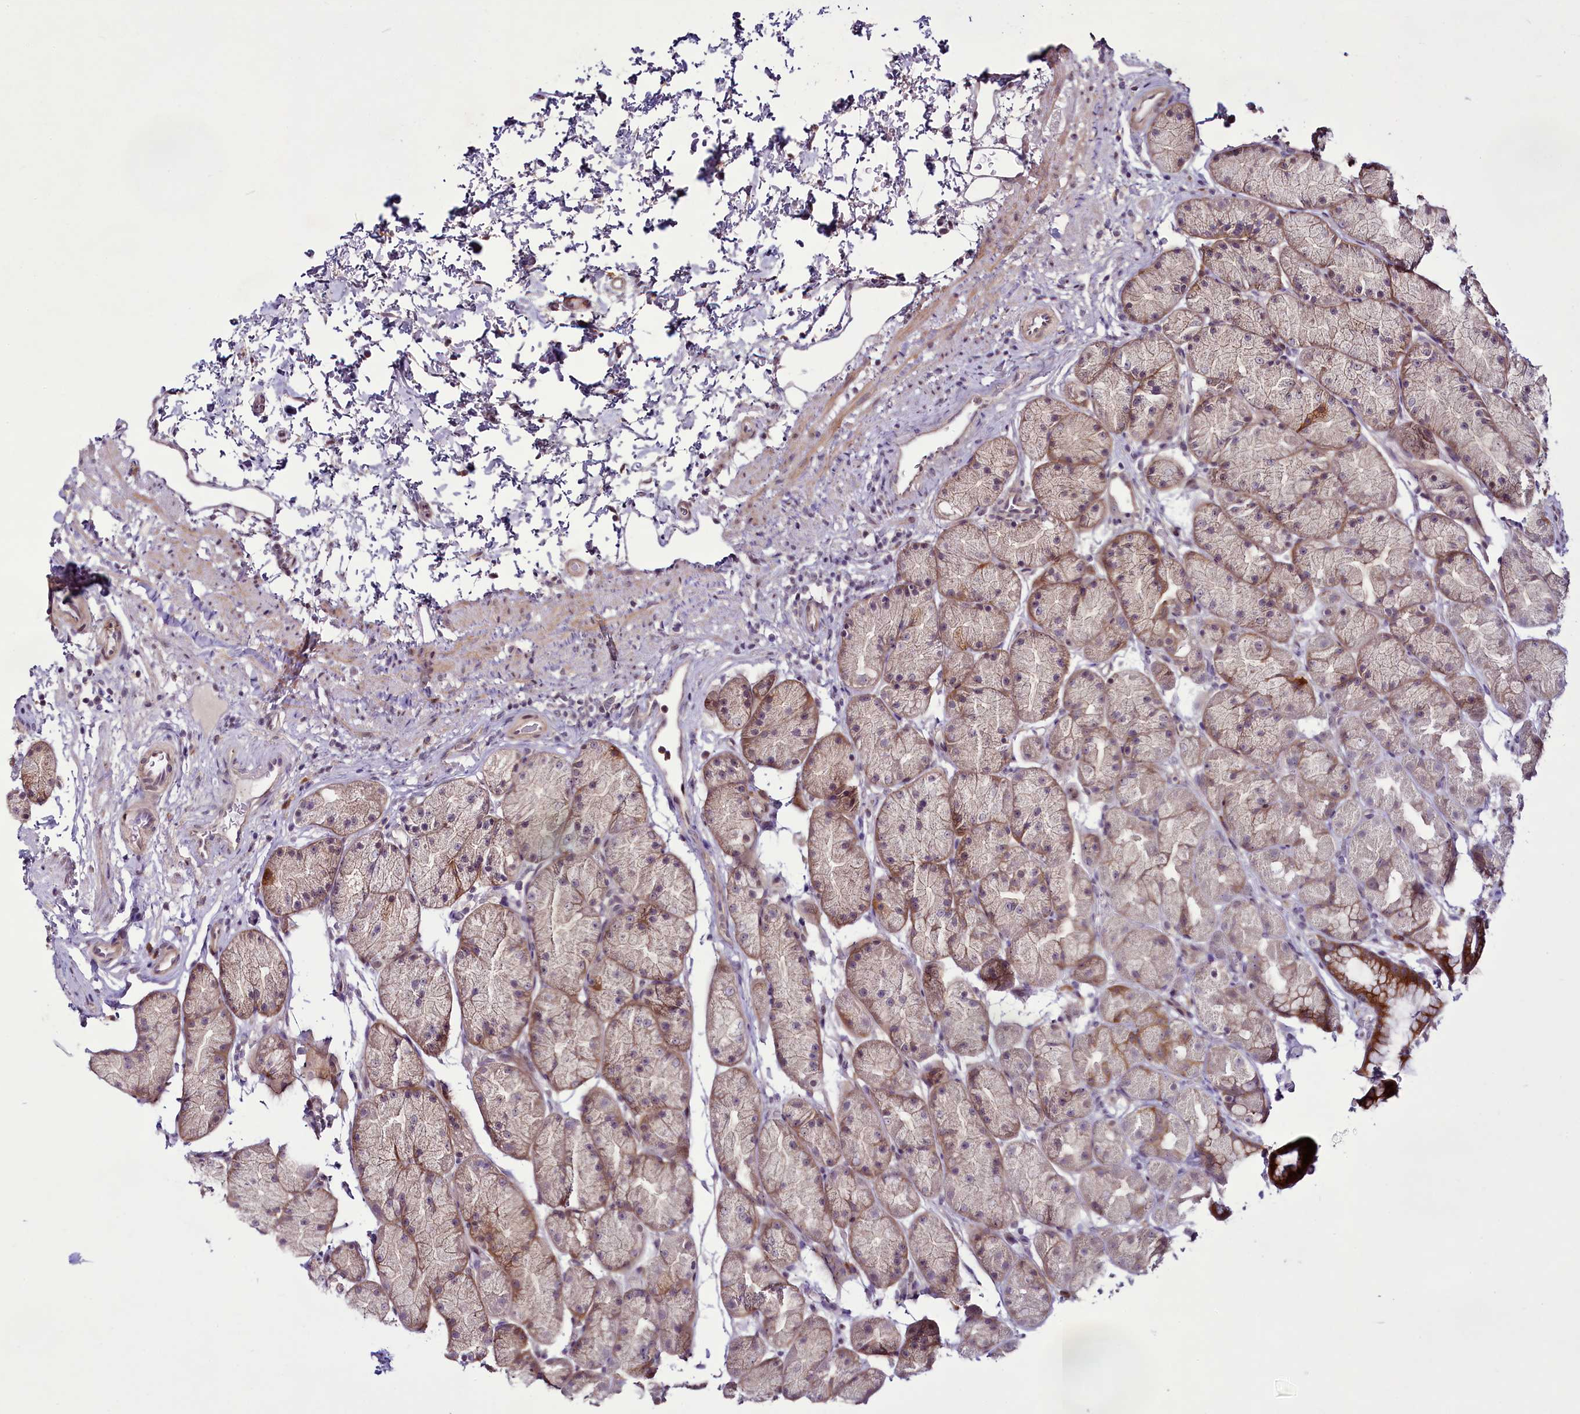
{"staining": {"intensity": "moderate", "quantity": "<25%", "location": "cytoplasmic/membranous"}, "tissue": "stomach", "cell_type": "Glandular cells", "image_type": "normal", "snomed": [{"axis": "morphology", "description": "Normal tissue, NOS"}, {"axis": "topography", "description": "Stomach, upper"}, {"axis": "topography", "description": "Stomach"}], "caption": "Brown immunohistochemical staining in unremarkable stomach demonstrates moderate cytoplasmic/membranous expression in about <25% of glandular cells.", "gene": "RSBN1", "patient": {"sex": "male", "age": 47}}